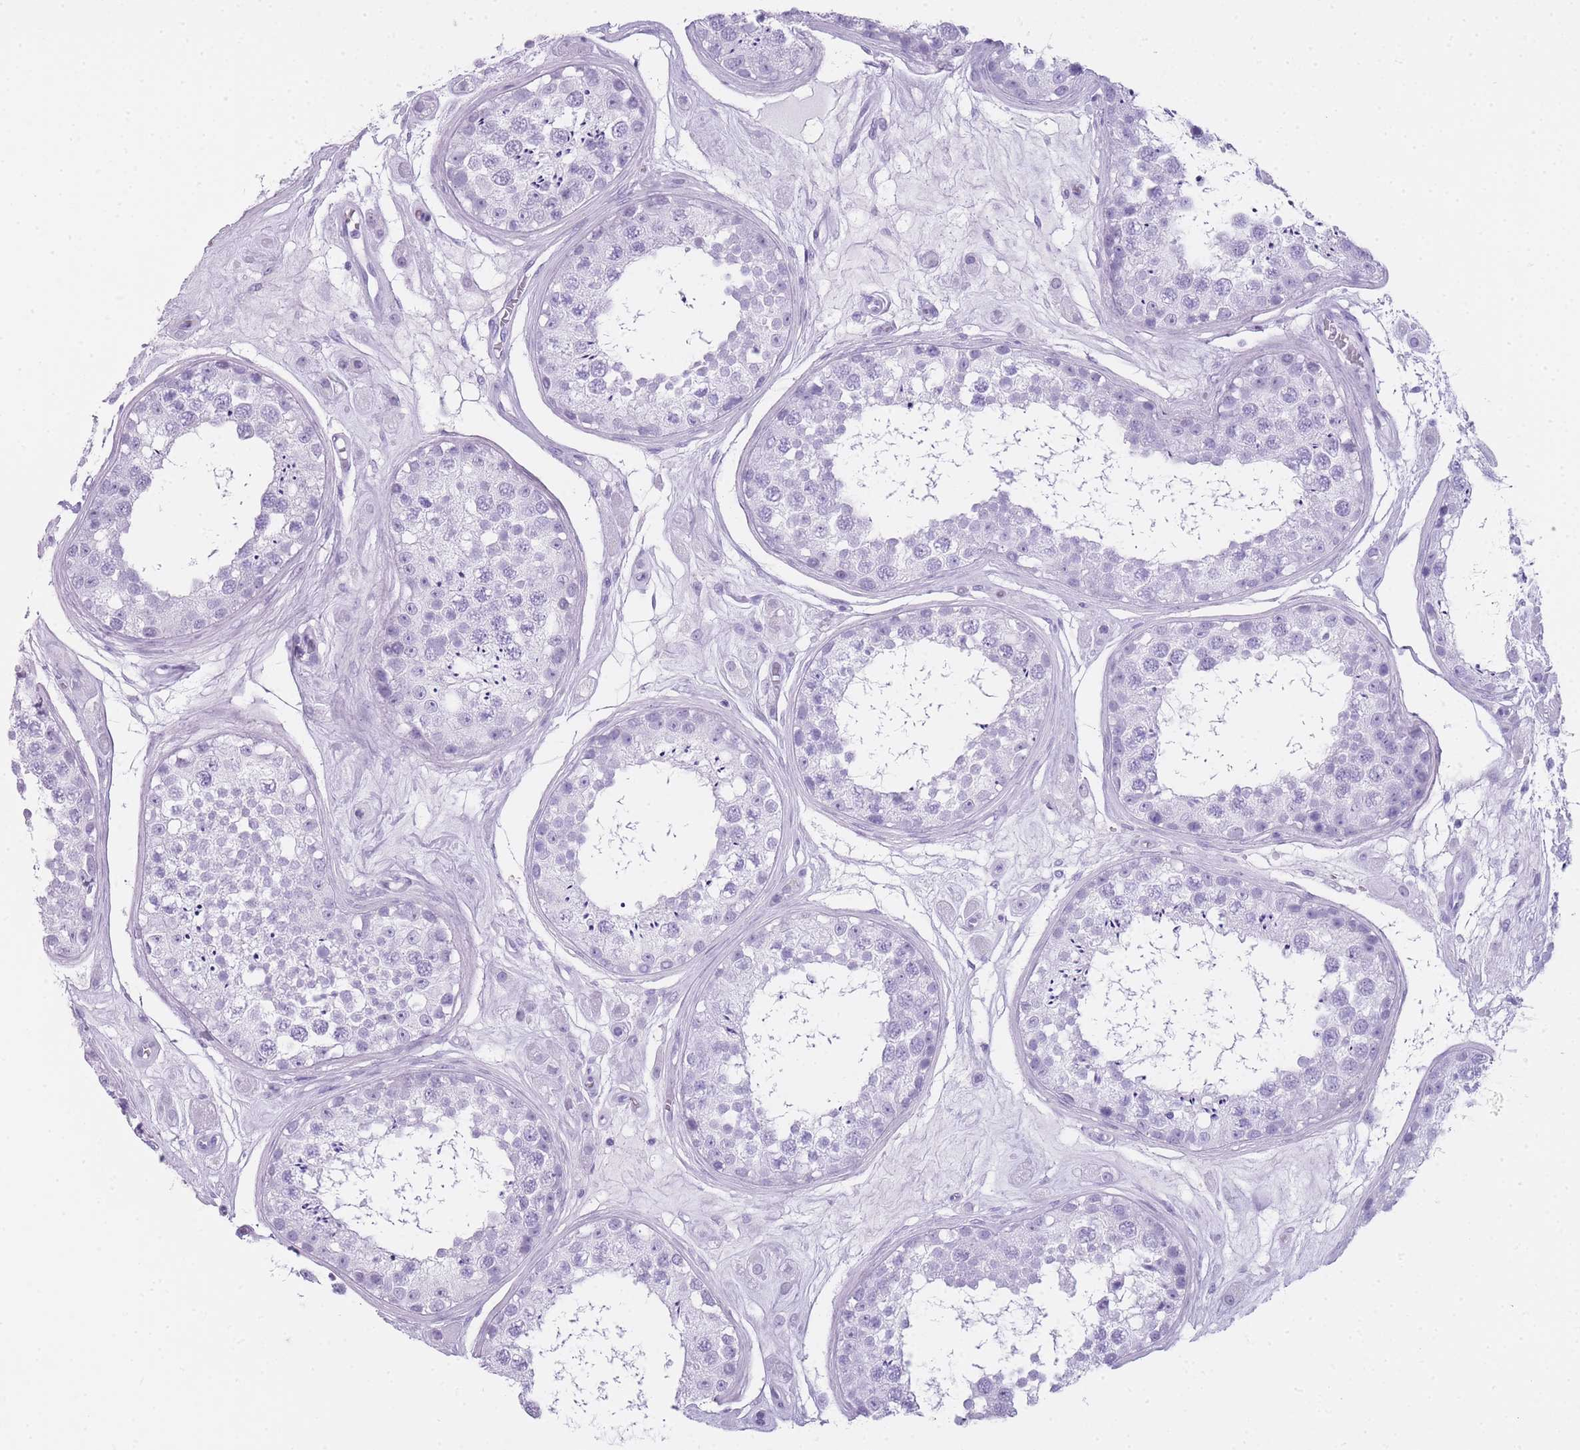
{"staining": {"intensity": "negative", "quantity": "none", "location": "none"}, "tissue": "testis", "cell_type": "Cells in seminiferous ducts", "image_type": "normal", "snomed": [{"axis": "morphology", "description": "Normal tissue, NOS"}, {"axis": "topography", "description": "Testis"}], "caption": "An image of testis stained for a protein displays no brown staining in cells in seminiferous ducts. (Brightfield microscopy of DAB (3,3'-diaminobenzidine) immunohistochemistry at high magnification).", "gene": "INS", "patient": {"sex": "male", "age": 25}}